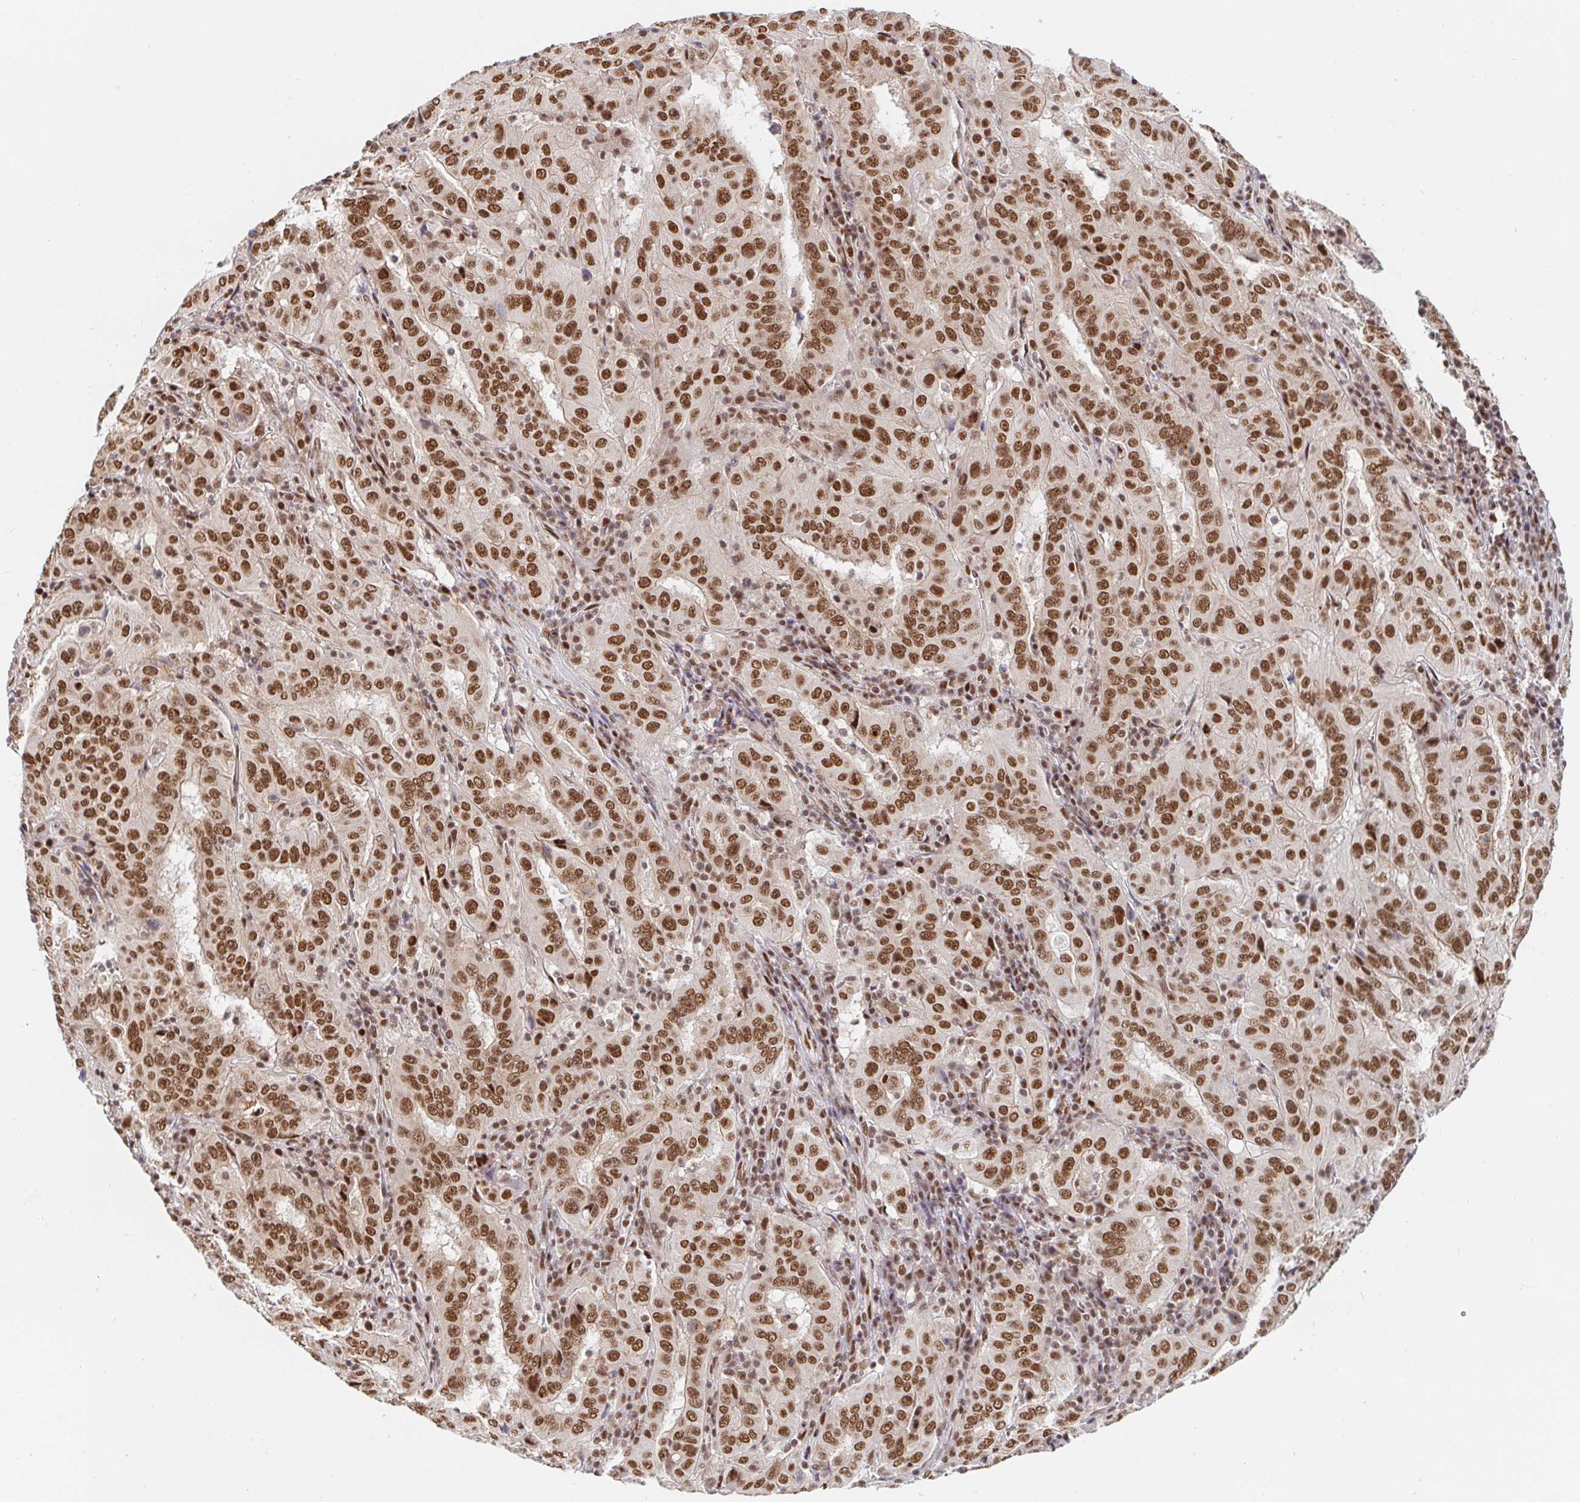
{"staining": {"intensity": "moderate", "quantity": ">75%", "location": "nuclear"}, "tissue": "pancreatic cancer", "cell_type": "Tumor cells", "image_type": "cancer", "snomed": [{"axis": "morphology", "description": "Adenocarcinoma, NOS"}, {"axis": "topography", "description": "Pancreas"}], "caption": "IHC (DAB) staining of human pancreatic cancer reveals moderate nuclear protein expression in about >75% of tumor cells.", "gene": "RBMX", "patient": {"sex": "male", "age": 63}}